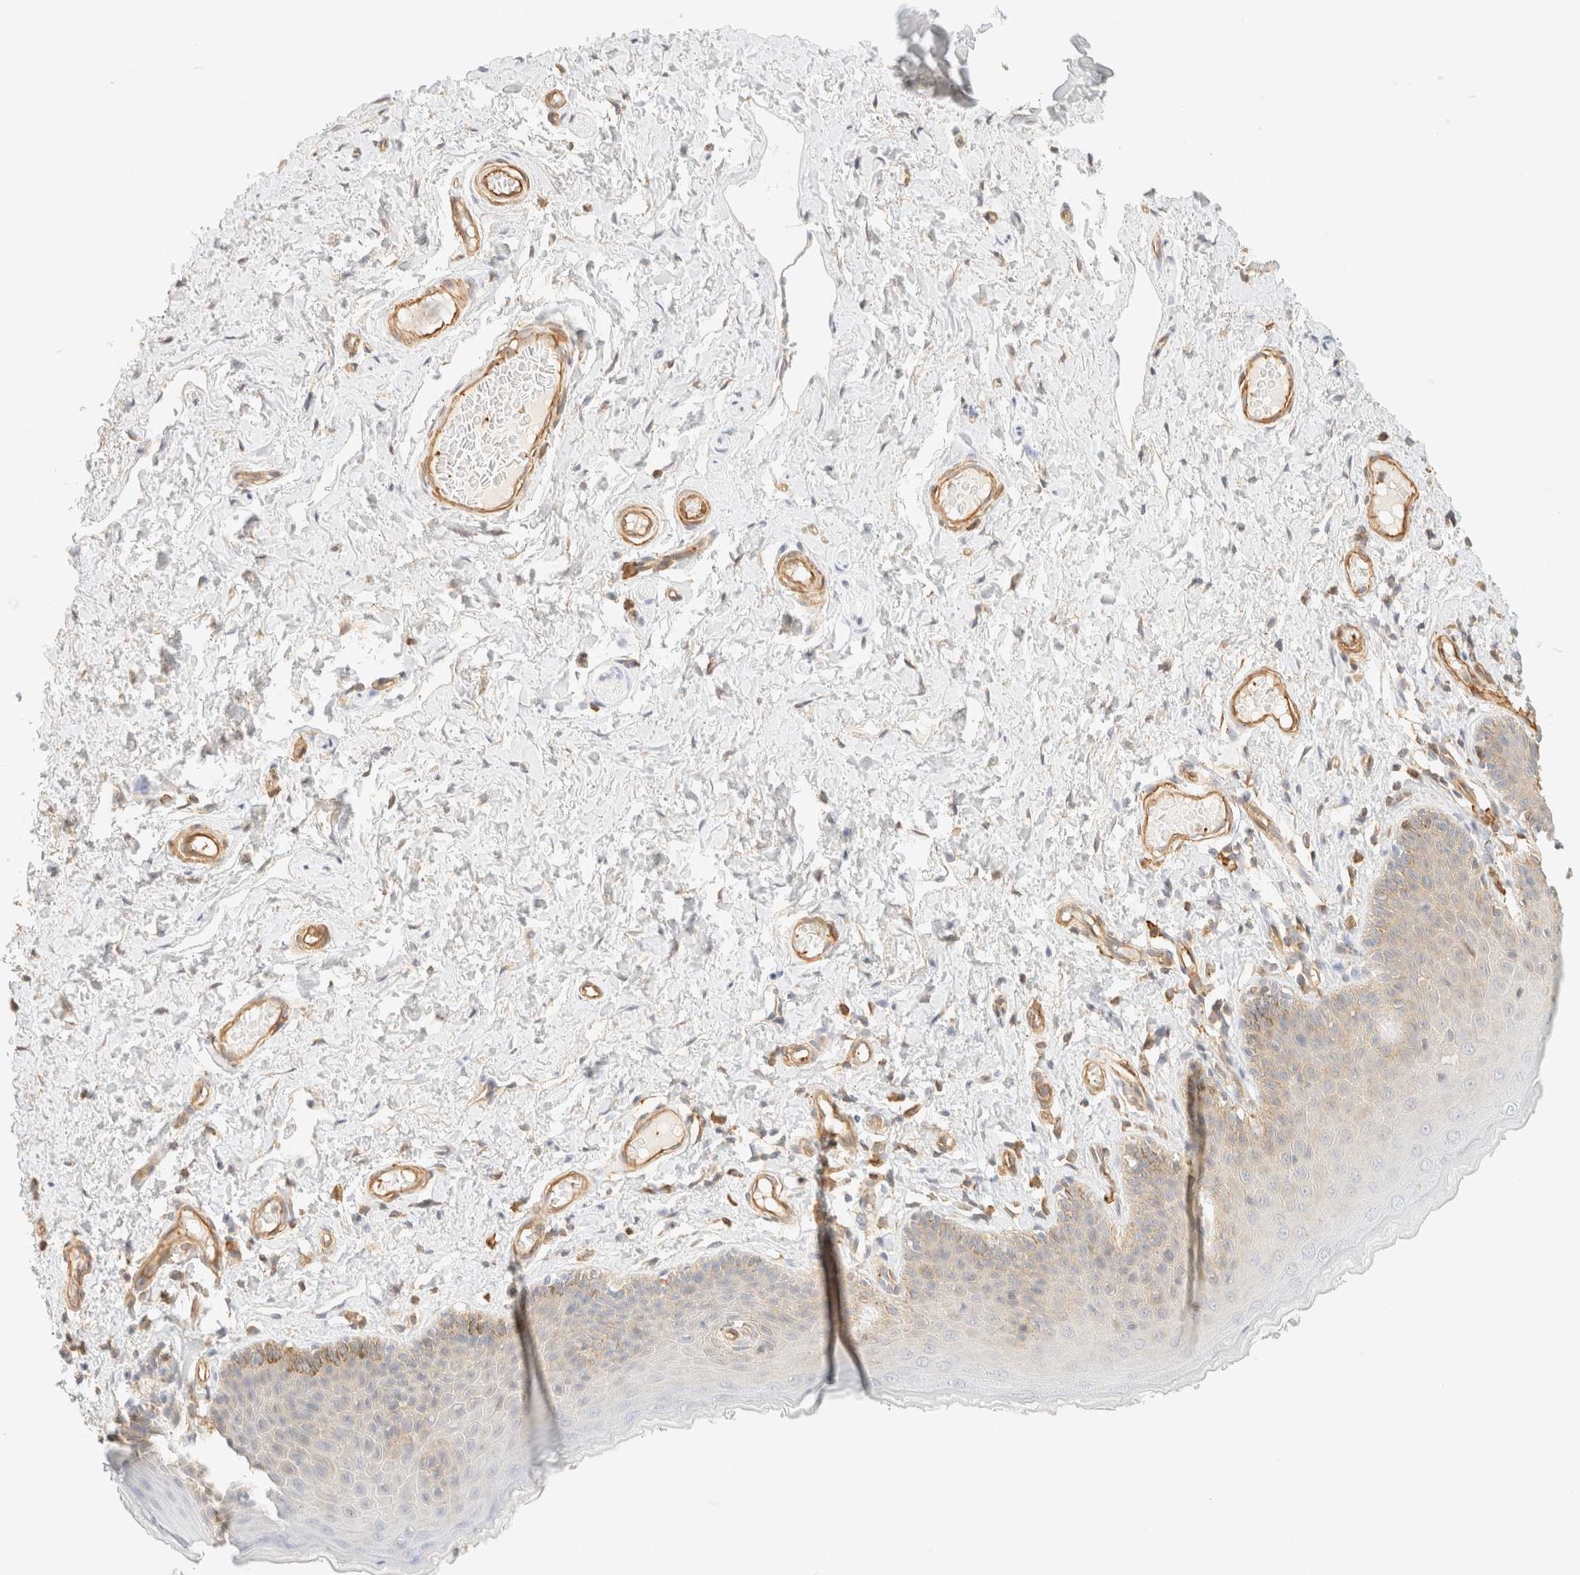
{"staining": {"intensity": "moderate", "quantity": "25%-75%", "location": "cytoplasmic/membranous"}, "tissue": "skin", "cell_type": "Epidermal cells", "image_type": "normal", "snomed": [{"axis": "morphology", "description": "Normal tissue, NOS"}, {"axis": "topography", "description": "Vulva"}], "caption": "Skin stained with DAB (3,3'-diaminobenzidine) immunohistochemistry (IHC) demonstrates medium levels of moderate cytoplasmic/membranous staining in approximately 25%-75% of epidermal cells.", "gene": "OTOP2", "patient": {"sex": "female", "age": 66}}